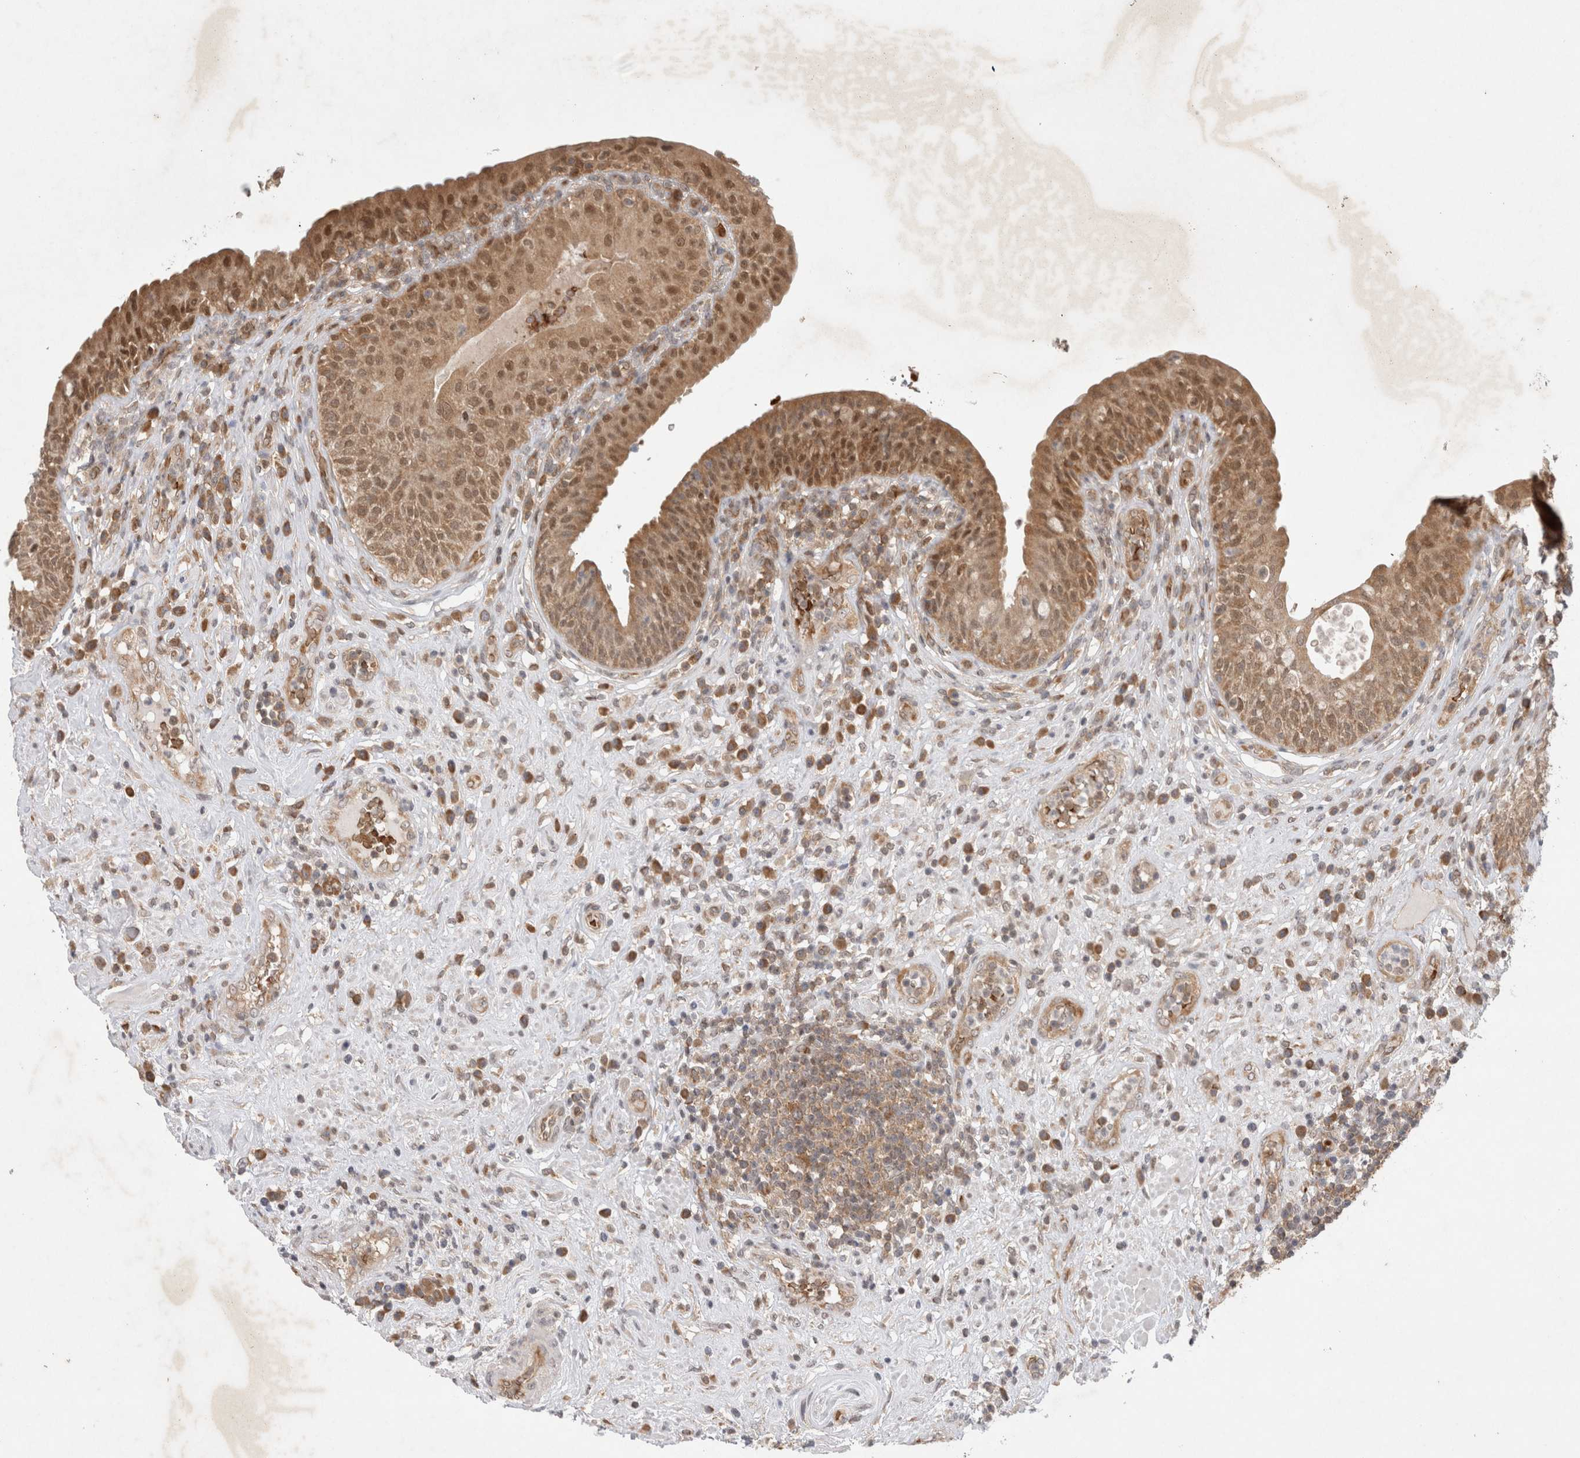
{"staining": {"intensity": "moderate", "quantity": ">75%", "location": "cytoplasmic/membranous,nuclear"}, "tissue": "urinary bladder", "cell_type": "Urothelial cells", "image_type": "normal", "snomed": [{"axis": "morphology", "description": "Normal tissue, NOS"}, {"axis": "topography", "description": "Urinary bladder"}], "caption": "Immunohistochemistry of normal urinary bladder shows medium levels of moderate cytoplasmic/membranous,nuclear expression in about >75% of urothelial cells.", "gene": "EIF3E", "patient": {"sex": "female", "age": 62}}